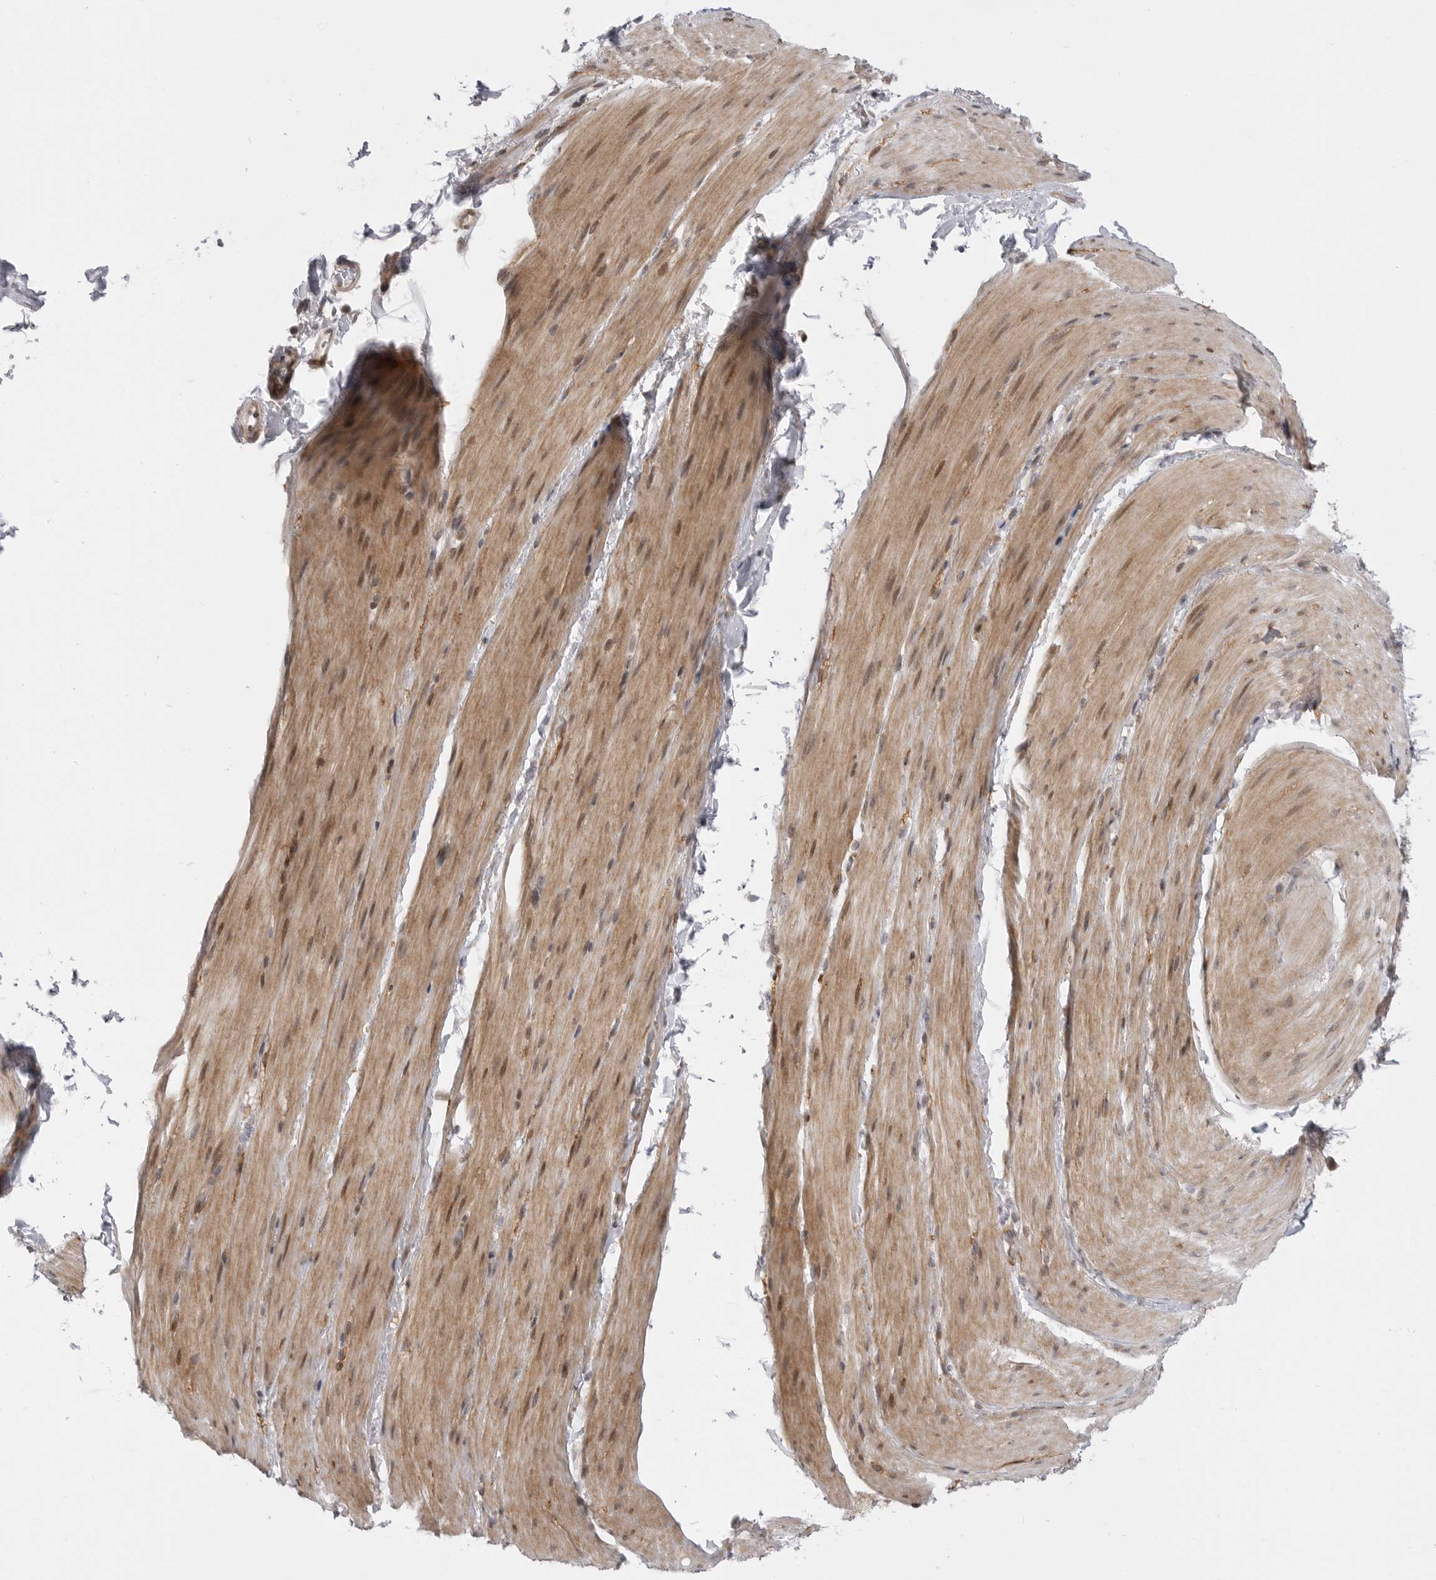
{"staining": {"intensity": "moderate", "quantity": ">75%", "location": "cytoplasmic/membranous,nuclear"}, "tissue": "smooth muscle", "cell_type": "Smooth muscle cells", "image_type": "normal", "snomed": [{"axis": "morphology", "description": "Normal tissue, NOS"}, {"axis": "topography", "description": "Smooth muscle"}, {"axis": "topography", "description": "Small intestine"}], "caption": "IHC (DAB) staining of unremarkable human smooth muscle reveals moderate cytoplasmic/membranous,nuclear protein expression in about >75% of smooth muscle cells. Using DAB (3,3'-diaminobenzidine) (brown) and hematoxylin (blue) stains, captured at high magnification using brightfield microscopy.", "gene": "GGT6", "patient": {"sex": "female", "age": 84}}